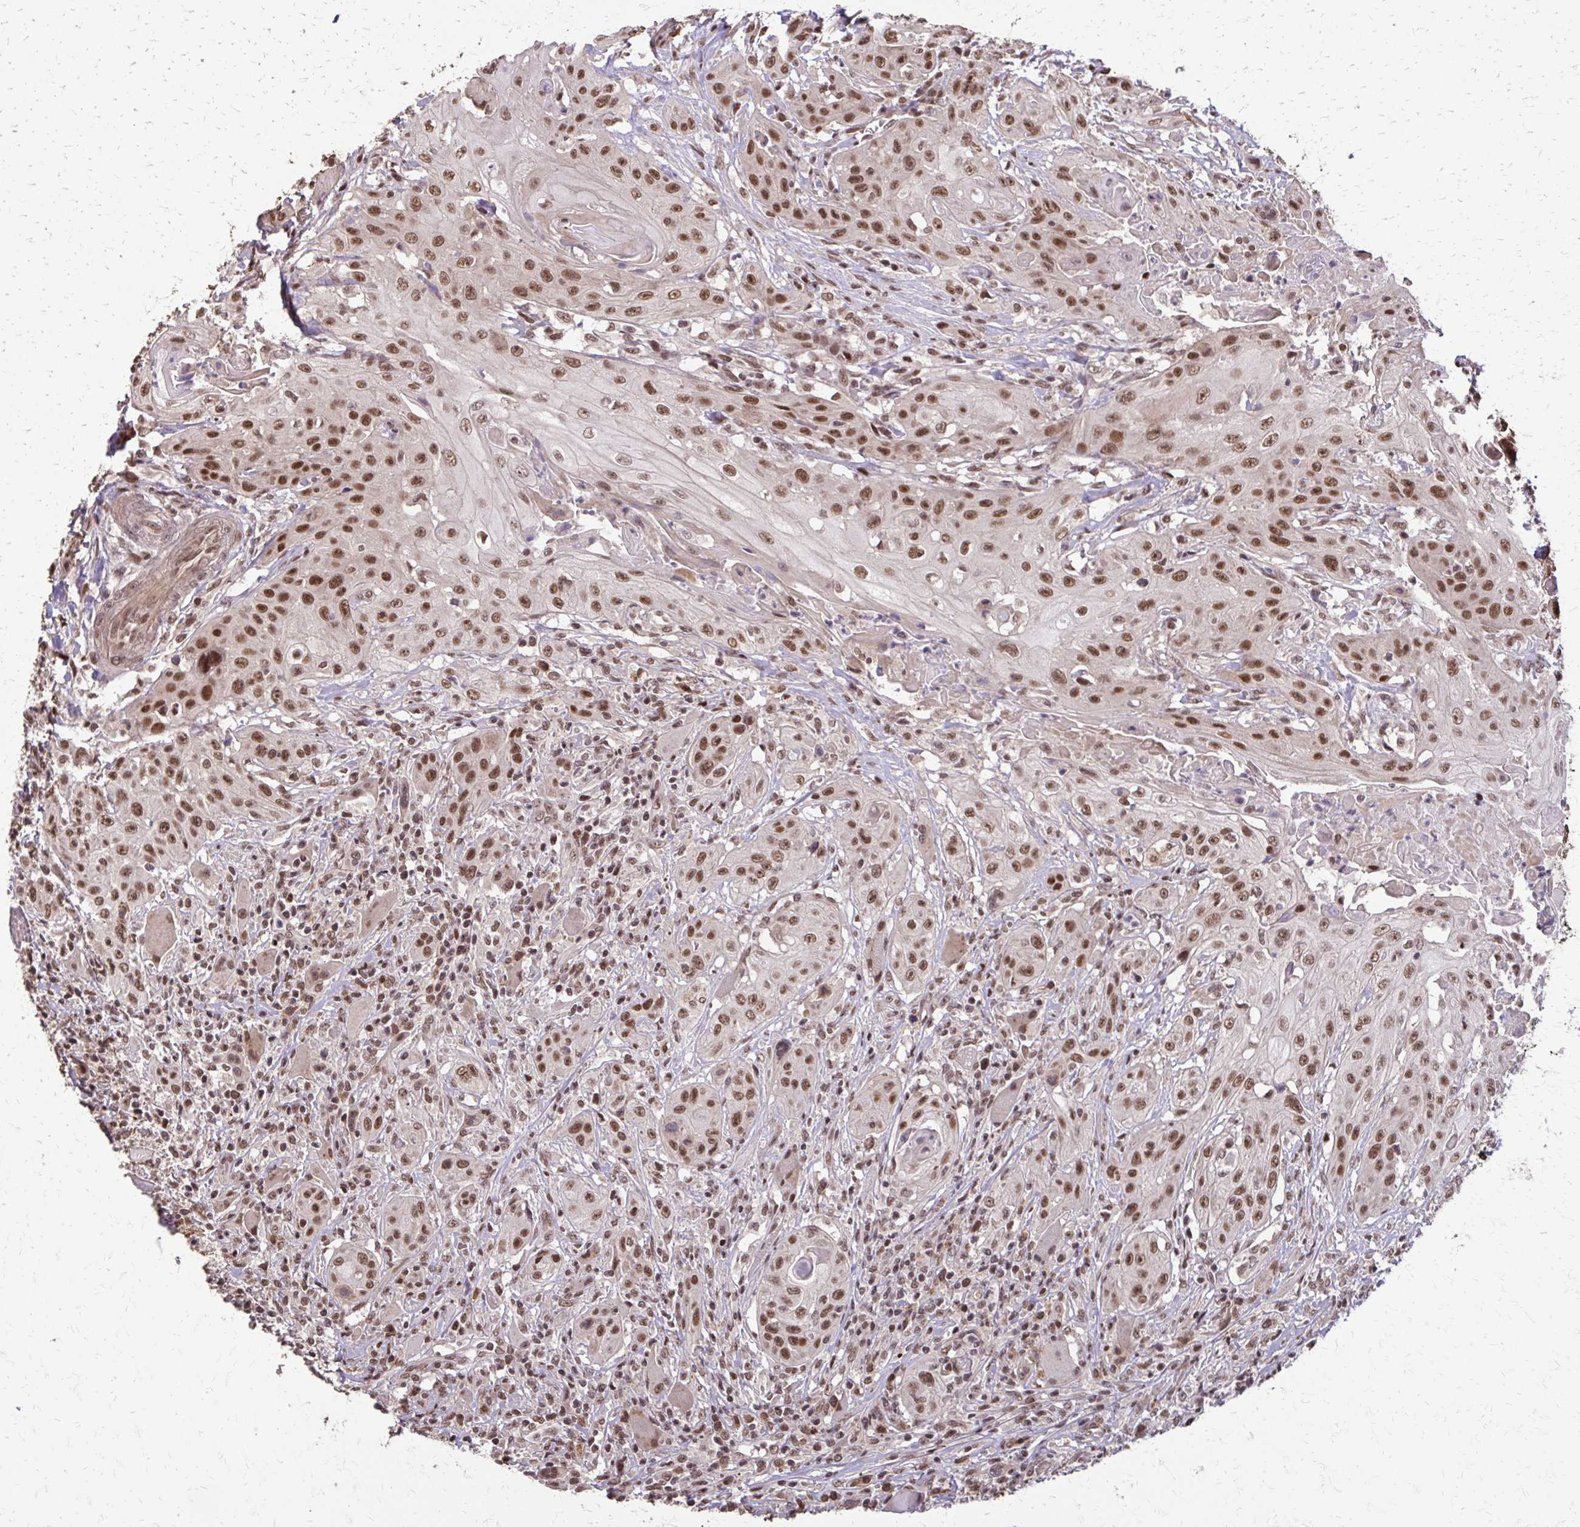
{"staining": {"intensity": "moderate", "quantity": ">75%", "location": "nuclear"}, "tissue": "head and neck cancer", "cell_type": "Tumor cells", "image_type": "cancer", "snomed": [{"axis": "morphology", "description": "Squamous cell carcinoma, NOS"}, {"axis": "topography", "description": "Oral tissue"}, {"axis": "topography", "description": "Head-Neck"}, {"axis": "topography", "description": "Neck, NOS"}], "caption": "High-magnification brightfield microscopy of head and neck squamous cell carcinoma stained with DAB (3,3'-diaminobenzidine) (brown) and counterstained with hematoxylin (blue). tumor cells exhibit moderate nuclear positivity is seen in approximately>75% of cells.", "gene": "SS18", "patient": {"sex": "female", "age": 55}}